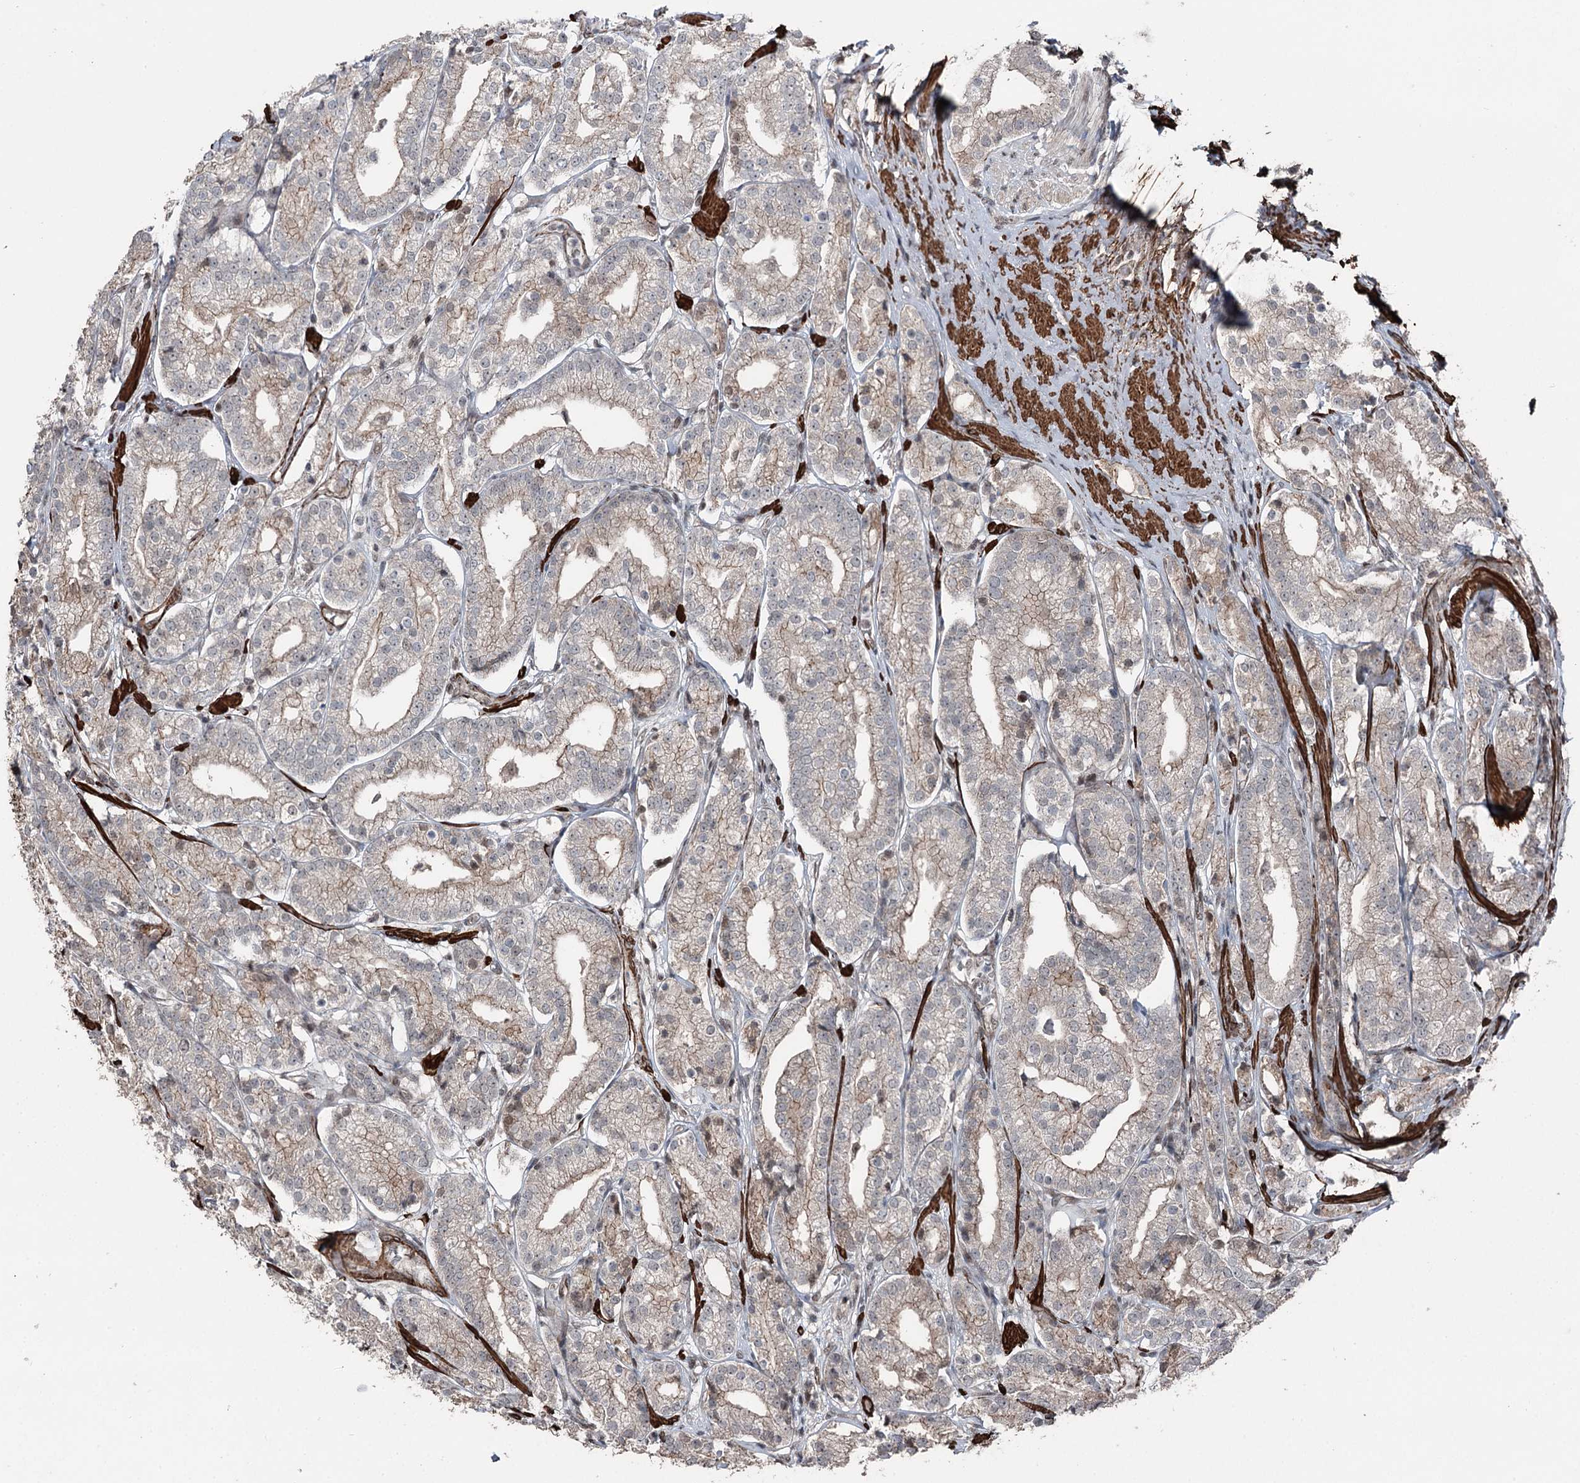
{"staining": {"intensity": "moderate", "quantity": "25%-75%", "location": "cytoplasmic/membranous"}, "tissue": "prostate cancer", "cell_type": "Tumor cells", "image_type": "cancer", "snomed": [{"axis": "morphology", "description": "Adenocarcinoma, High grade"}, {"axis": "topography", "description": "Prostate"}], "caption": "The immunohistochemical stain highlights moderate cytoplasmic/membranous positivity in tumor cells of prostate cancer (high-grade adenocarcinoma) tissue. (Brightfield microscopy of DAB IHC at high magnification).", "gene": "CCDC82", "patient": {"sex": "male", "age": 69}}